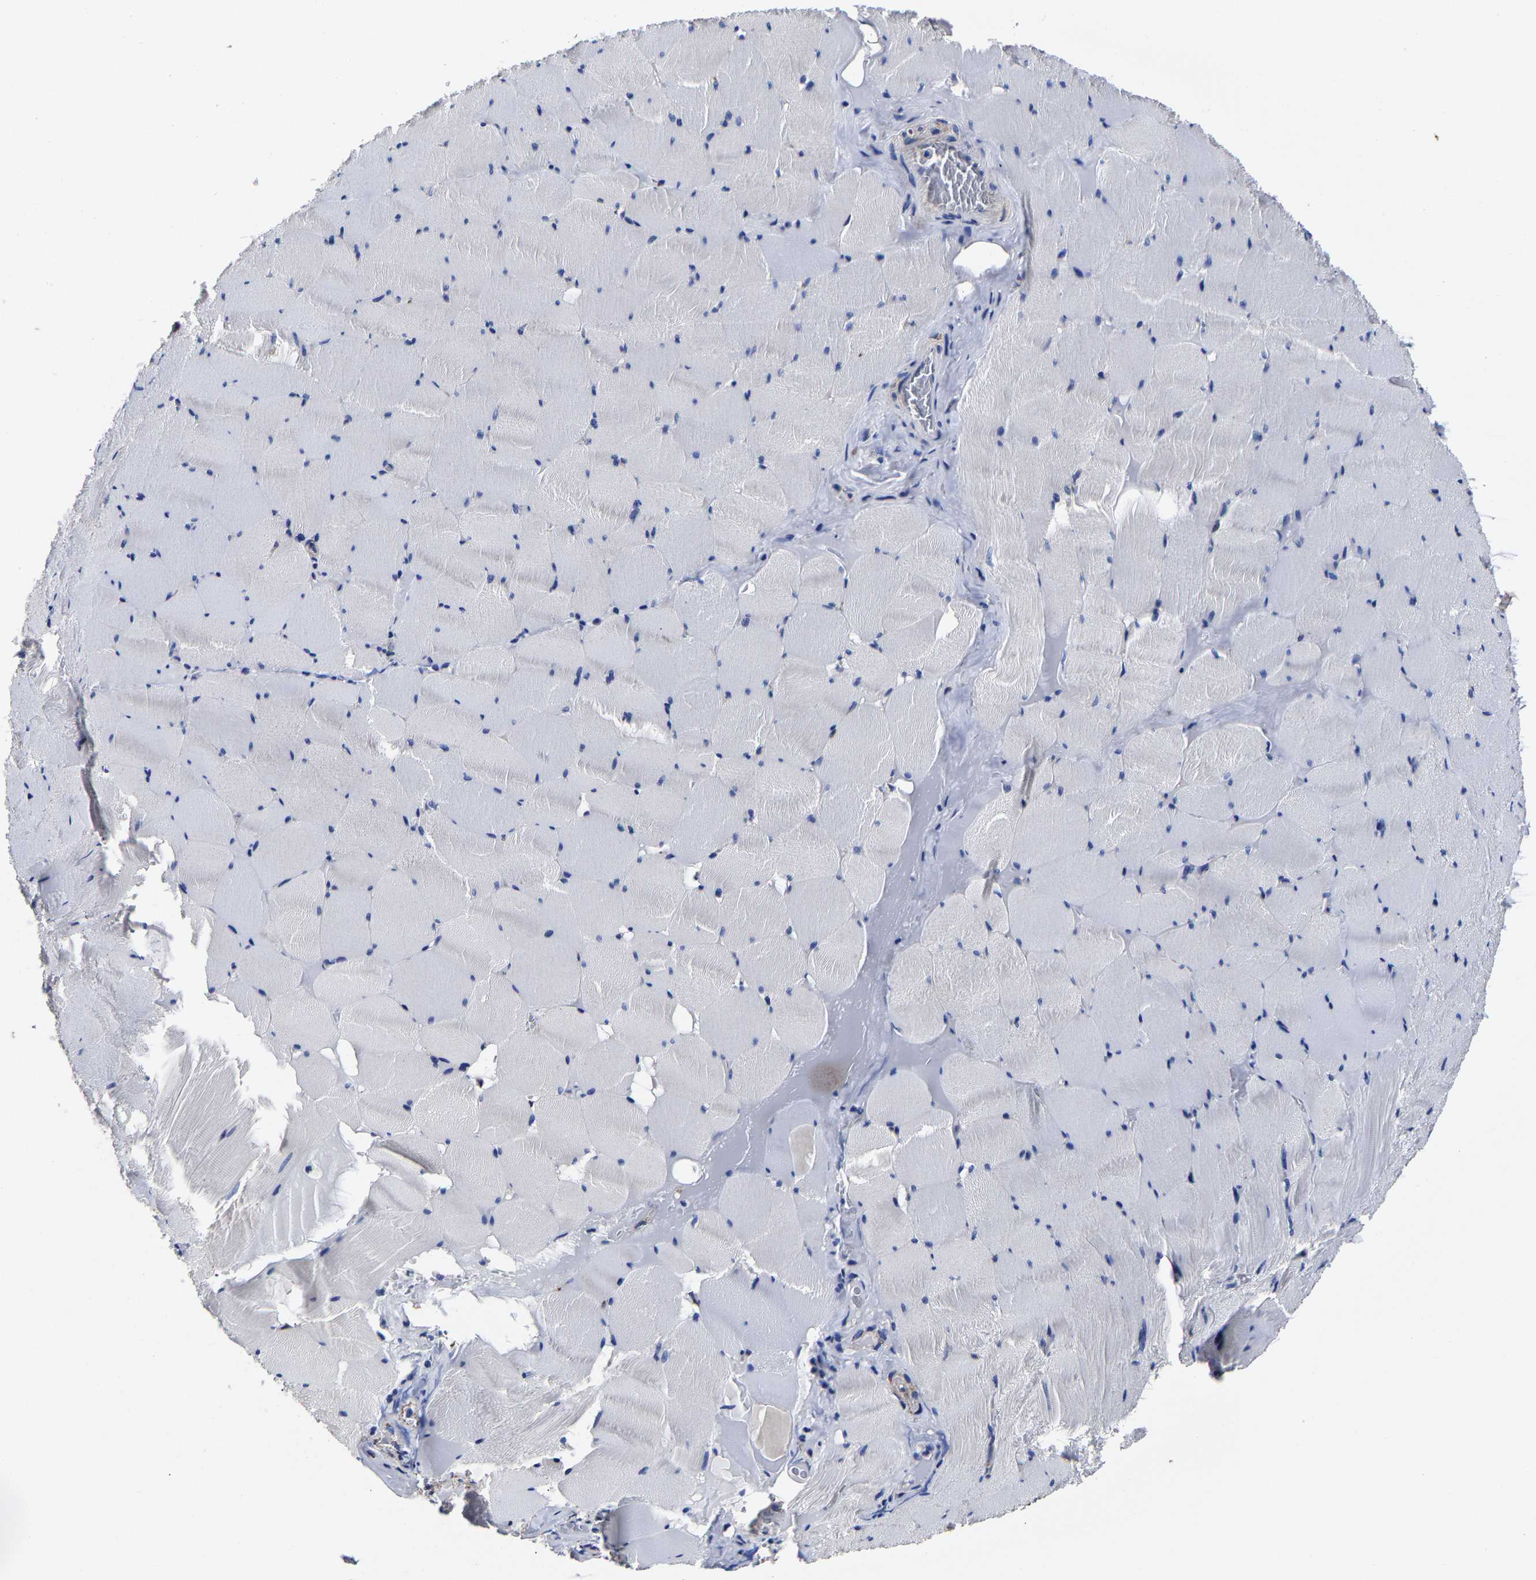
{"staining": {"intensity": "weak", "quantity": "25%-75%", "location": "cytoplasmic/membranous"}, "tissue": "skeletal muscle", "cell_type": "Myocytes", "image_type": "normal", "snomed": [{"axis": "morphology", "description": "Normal tissue, NOS"}, {"axis": "topography", "description": "Skeletal muscle"}], "caption": "Immunohistochemical staining of unremarkable skeletal muscle demonstrates weak cytoplasmic/membranous protein positivity in about 25%-75% of myocytes. (DAB IHC with brightfield microscopy, high magnification).", "gene": "AASS", "patient": {"sex": "male", "age": 62}}